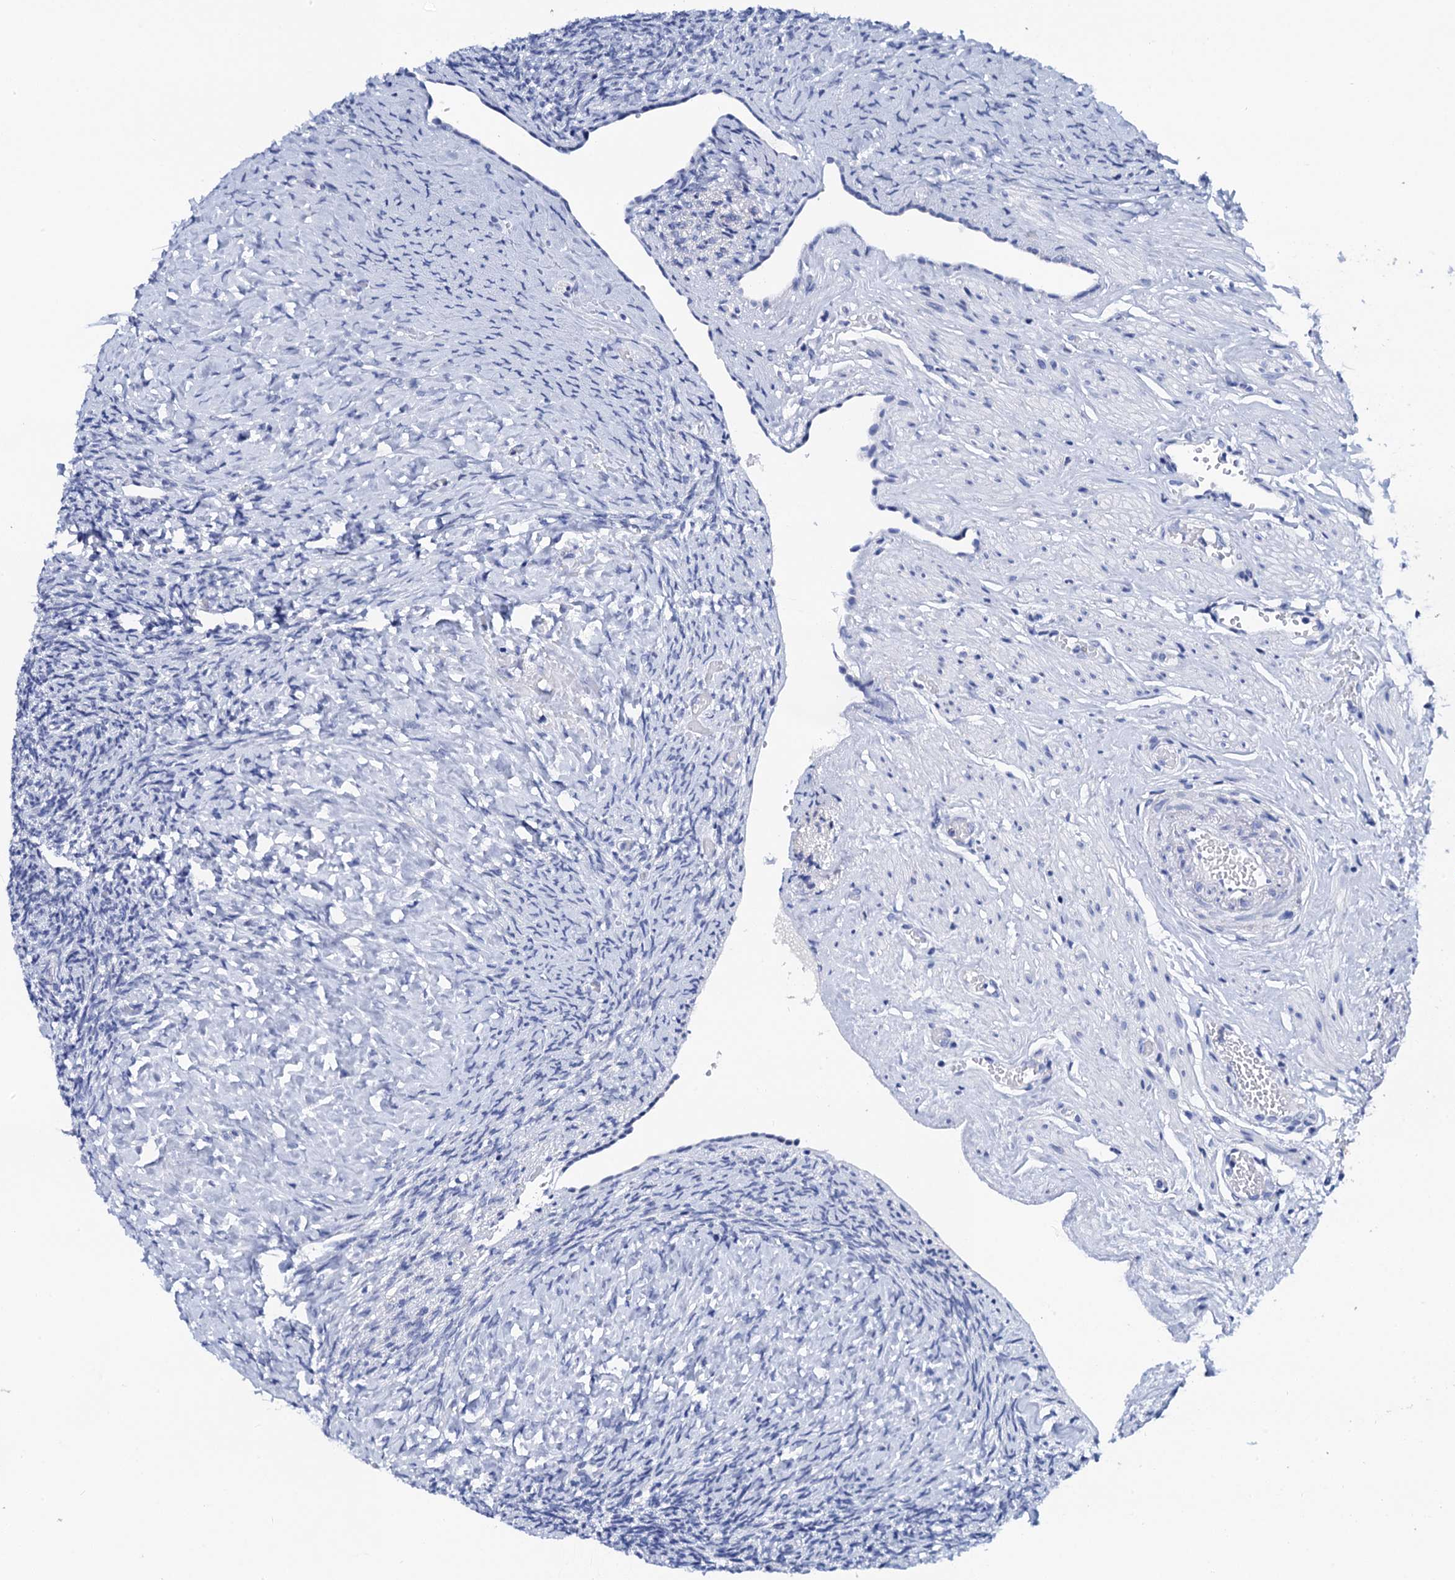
{"staining": {"intensity": "negative", "quantity": "none", "location": "none"}, "tissue": "ovary", "cell_type": "Ovarian stroma cells", "image_type": "normal", "snomed": [{"axis": "morphology", "description": "Normal tissue, NOS"}, {"axis": "topography", "description": "Ovary"}], "caption": "High magnification brightfield microscopy of benign ovary stained with DAB (brown) and counterstained with hematoxylin (blue): ovarian stroma cells show no significant positivity.", "gene": "LYPD3", "patient": {"sex": "female", "age": 41}}